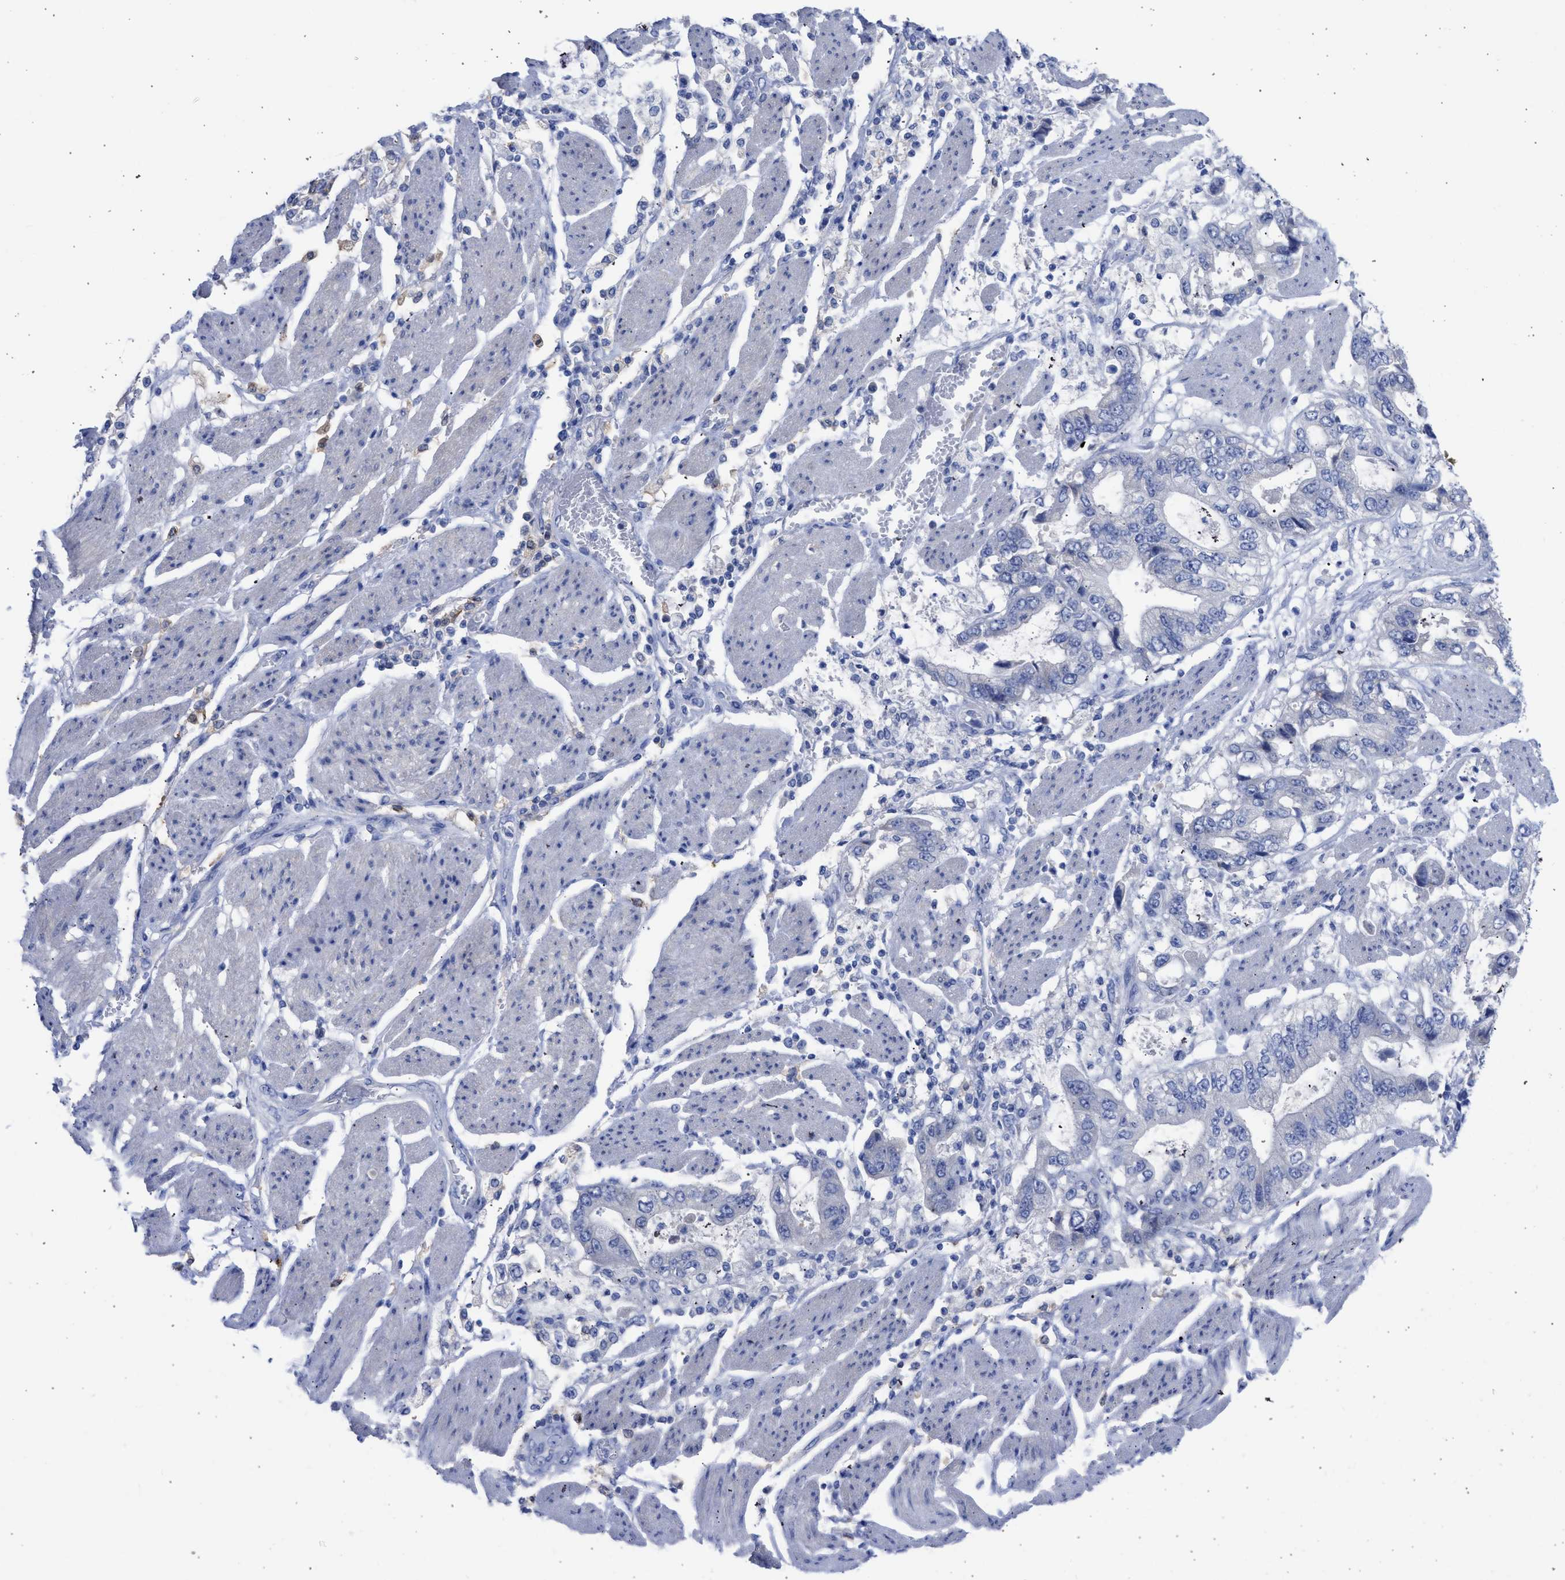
{"staining": {"intensity": "negative", "quantity": "none", "location": "none"}, "tissue": "stomach cancer", "cell_type": "Tumor cells", "image_type": "cancer", "snomed": [{"axis": "morphology", "description": "Normal tissue, NOS"}, {"axis": "morphology", "description": "Adenocarcinoma, NOS"}, {"axis": "topography", "description": "Stomach"}], "caption": "This is an IHC histopathology image of adenocarcinoma (stomach). There is no expression in tumor cells.", "gene": "RSPH1", "patient": {"sex": "male", "age": 62}}